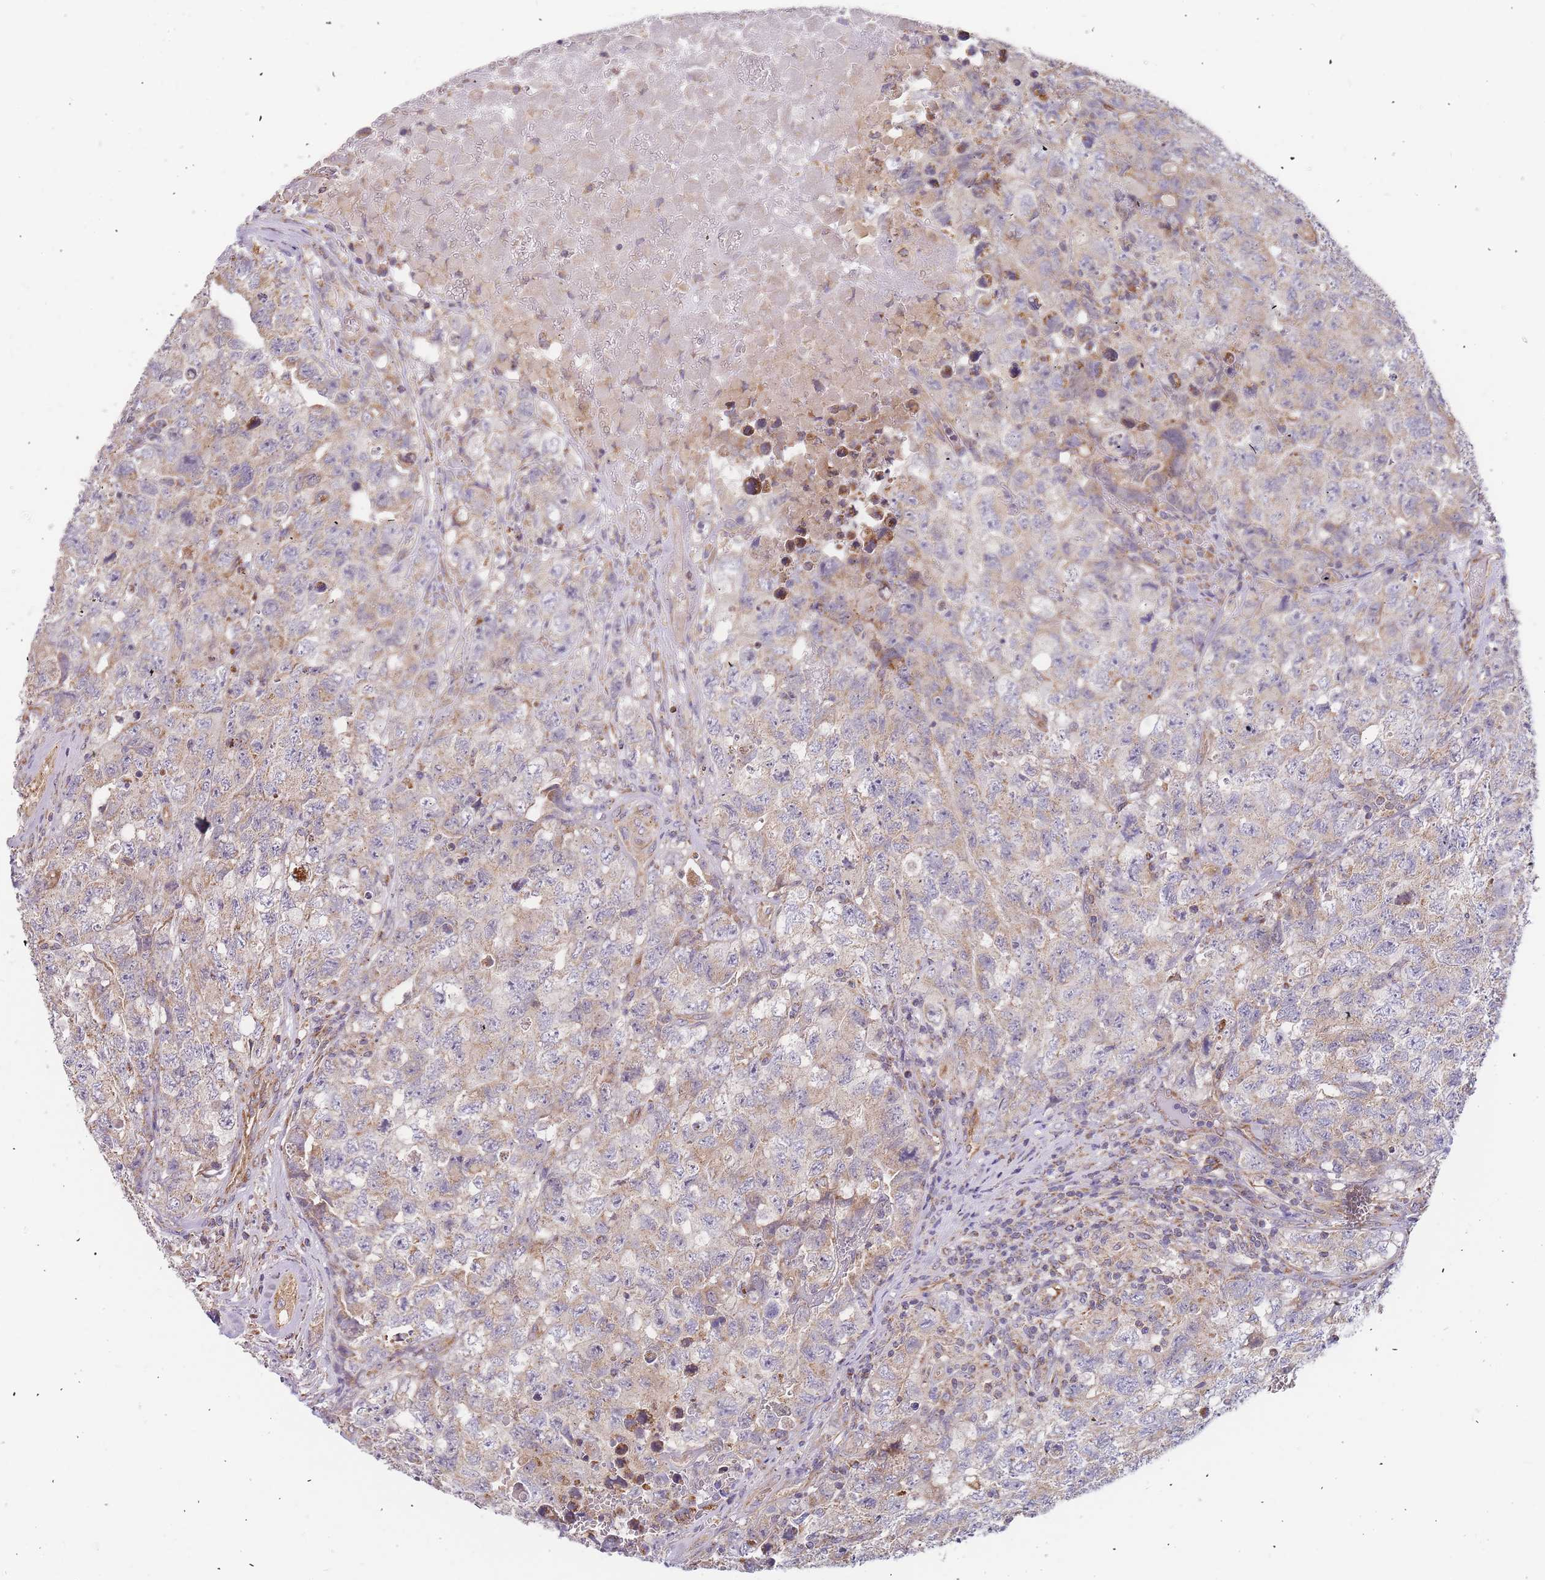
{"staining": {"intensity": "moderate", "quantity": "<25%", "location": "cytoplasmic/membranous"}, "tissue": "testis cancer", "cell_type": "Tumor cells", "image_type": "cancer", "snomed": [{"axis": "morphology", "description": "Carcinoma, Embryonal, NOS"}, {"axis": "topography", "description": "Testis"}], "caption": "The immunohistochemical stain highlights moderate cytoplasmic/membranous positivity in tumor cells of embryonal carcinoma (testis) tissue. Nuclei are stained in blue.", "gene": "ADCY9", "patient": {"sex": "male", "age": 31}}